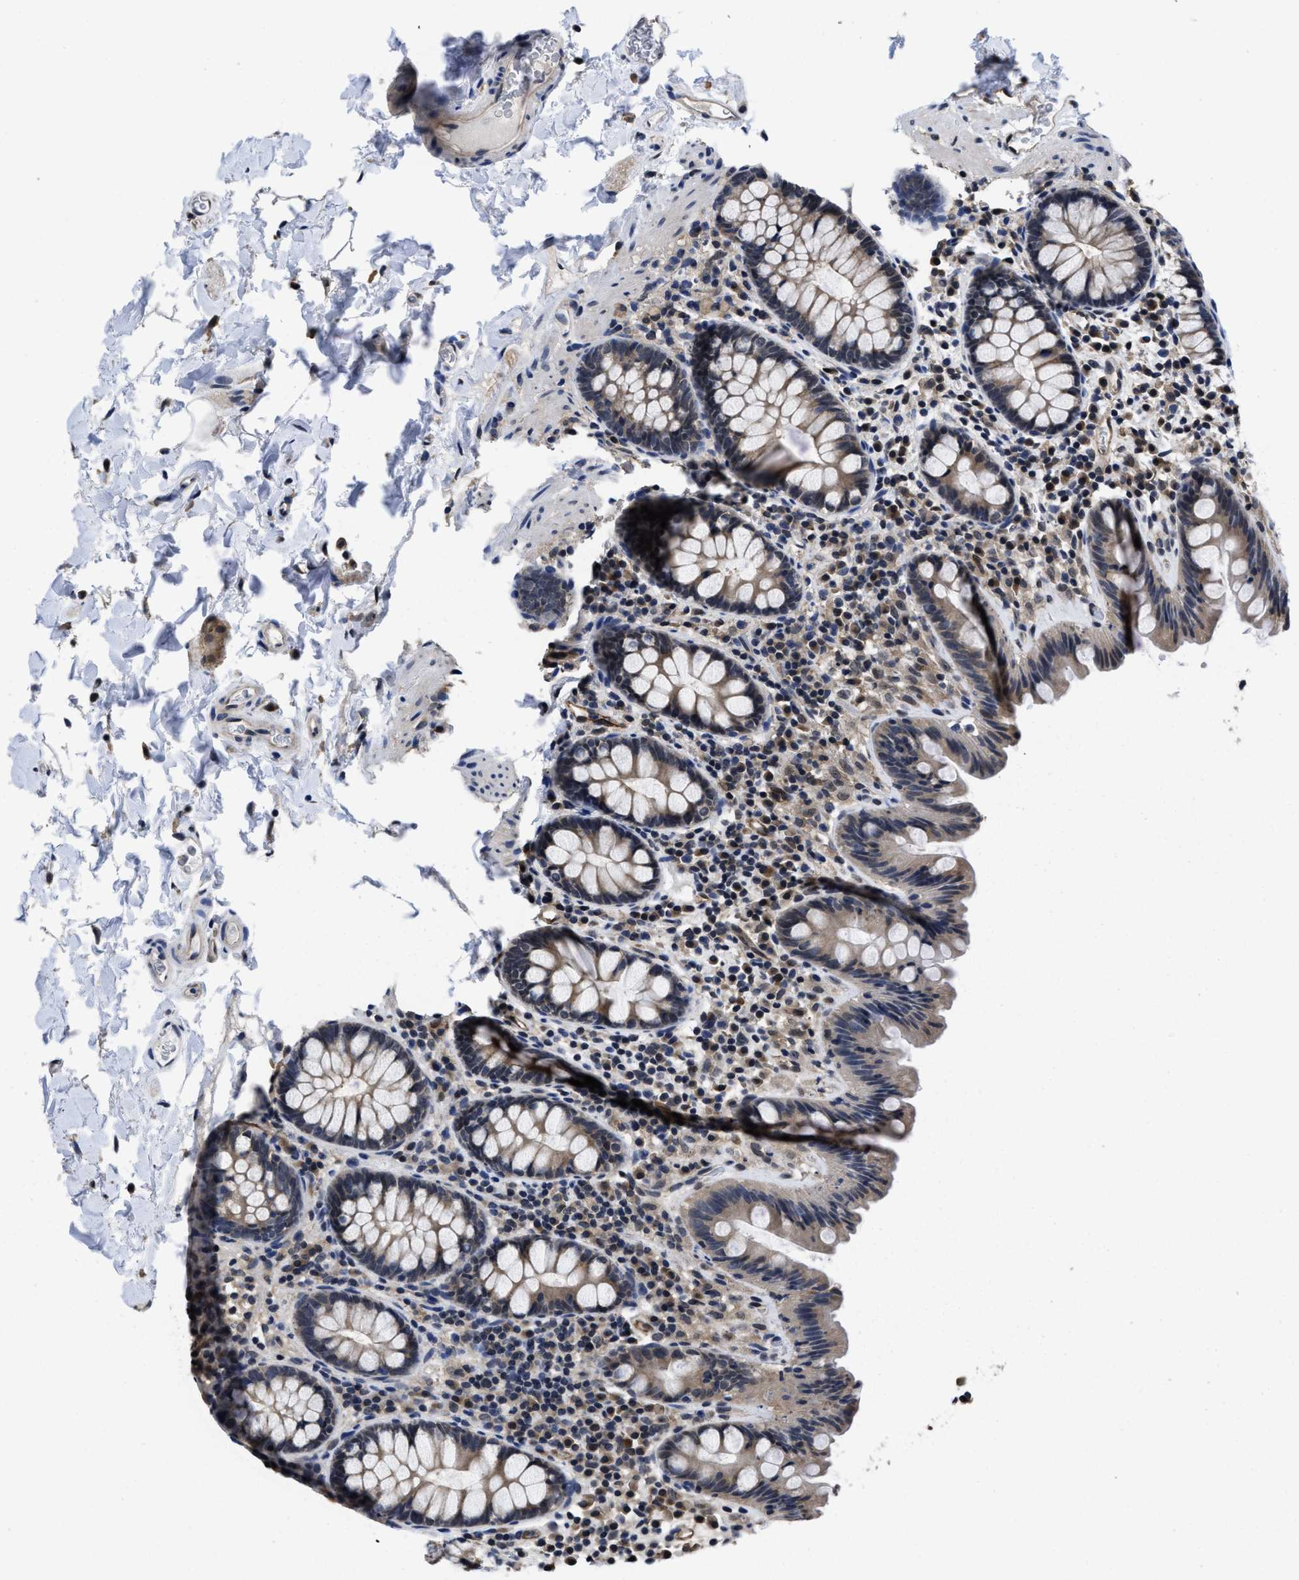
{"staining": {"intensity": "weak", "quantity": ">75%", "location": "cytoplasmic/membranous"}, "tissue": "colon", "cell_type": "Endothelial cells", "image_type": "normal", "snomed": [{"axis": "morphology", "description": "Normal tissue, NOS"}, {"axis": "topography", "description": "Colon"}], "caption": "Brown immunohistochemical staining in benign human colon shows weak cytoplasmic/membranous positivity in about >75% of endothelial cells.", "gene": "MCOLN2", "patient": {"sex": "female", "age": 80}}